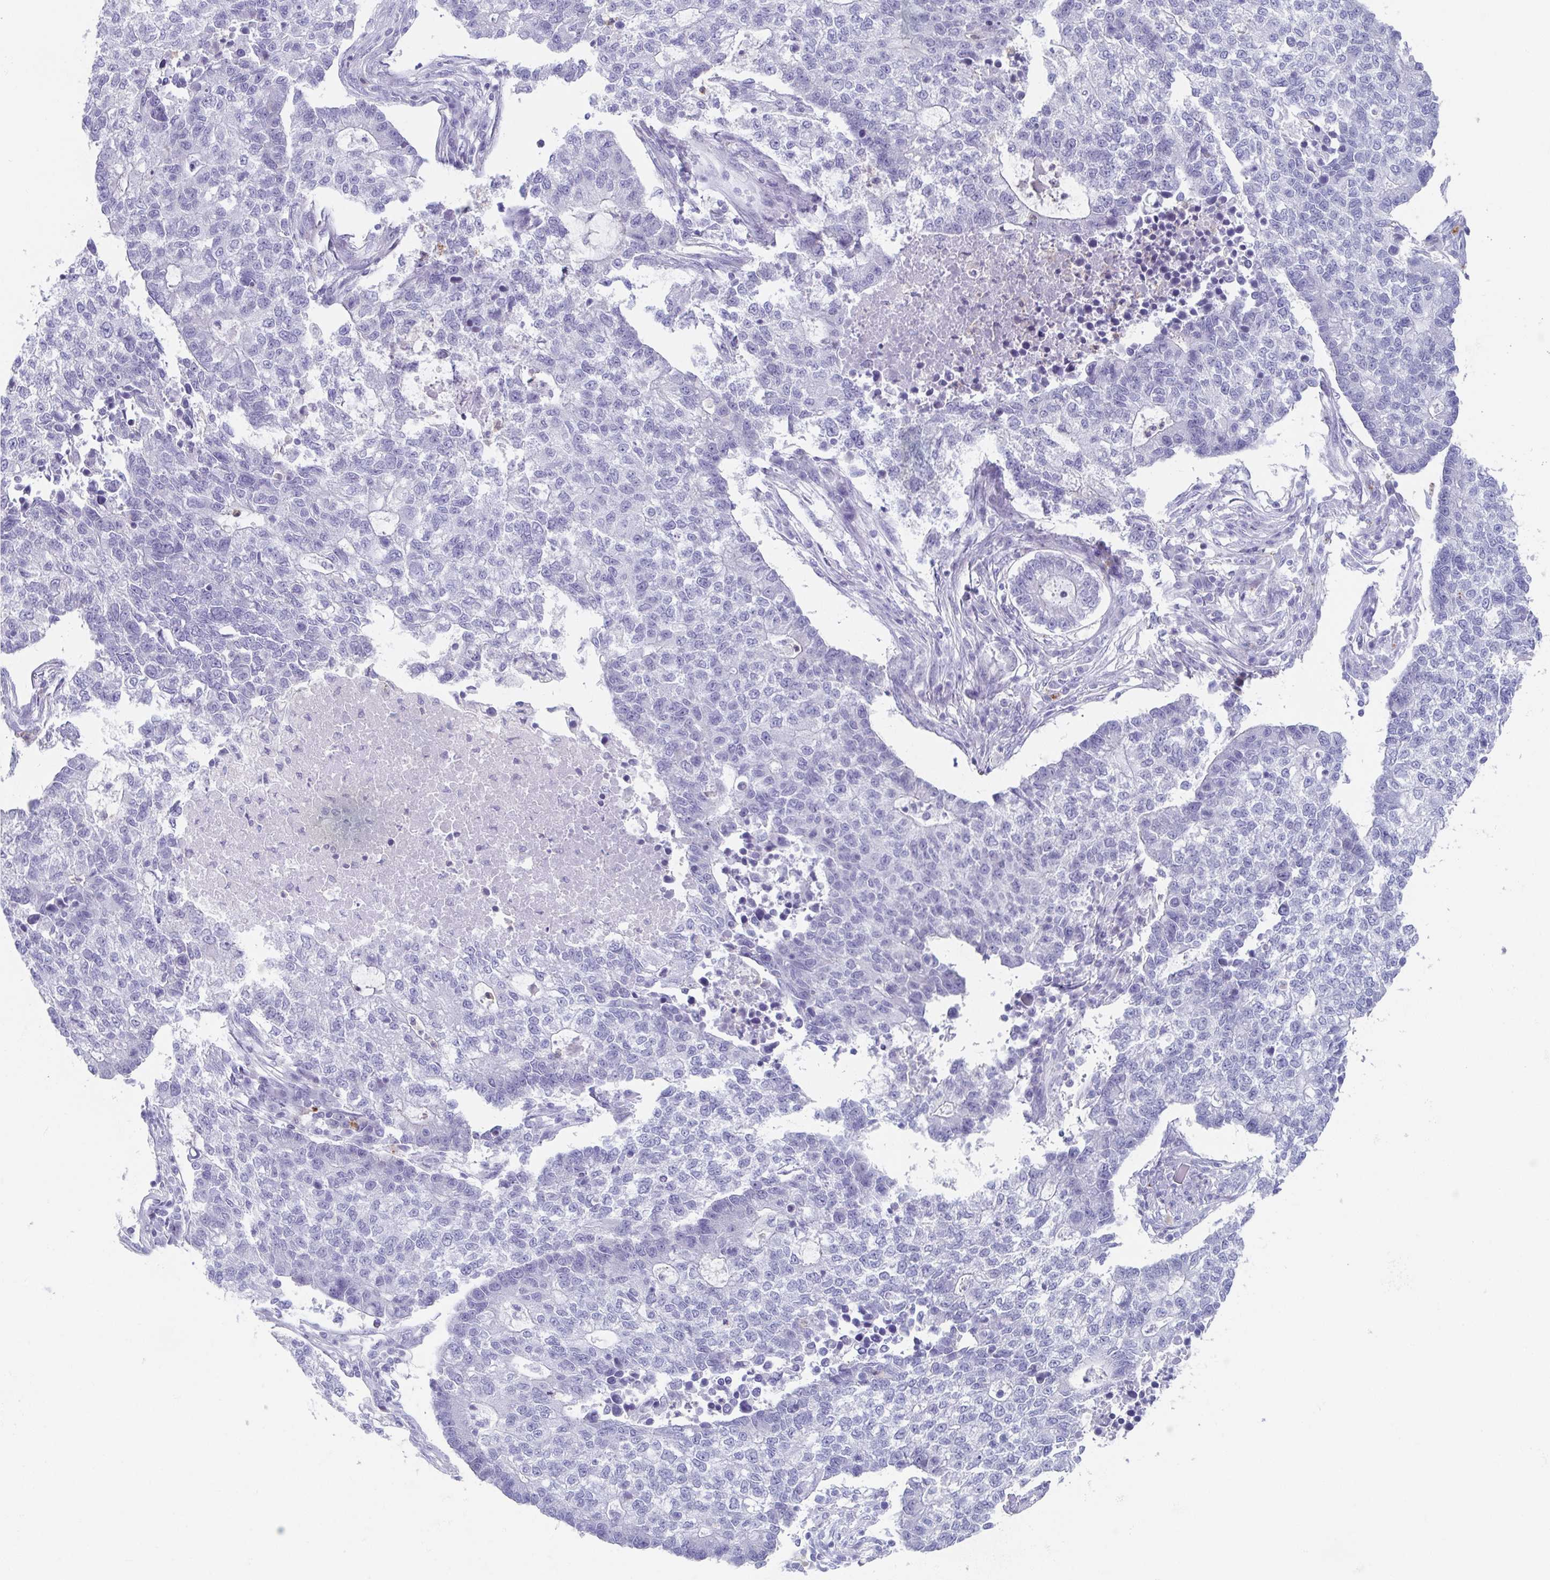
{"staining": {"intensity": "negative", "quantity": "none", "location": "none"}, "tissue": "lung cancer", "cell_type": "Tumor cells", "image_type": "cancer", "snomed": [{"axis": "morphology", "description": "Adenocarcinoma, NOS"}, {"axis": "topography", "description": "Lung"}], "caption": "Immunohistochemistry (IHC) micrograph of neoplastic tissue: human lung adenocarcinoma stained with DAB (3,3'-diaminobenzidine) shows no significant protein positivity in tumor cells.", "gene": "LYRM2", "patient": {"sex": "male", "age": 57}}